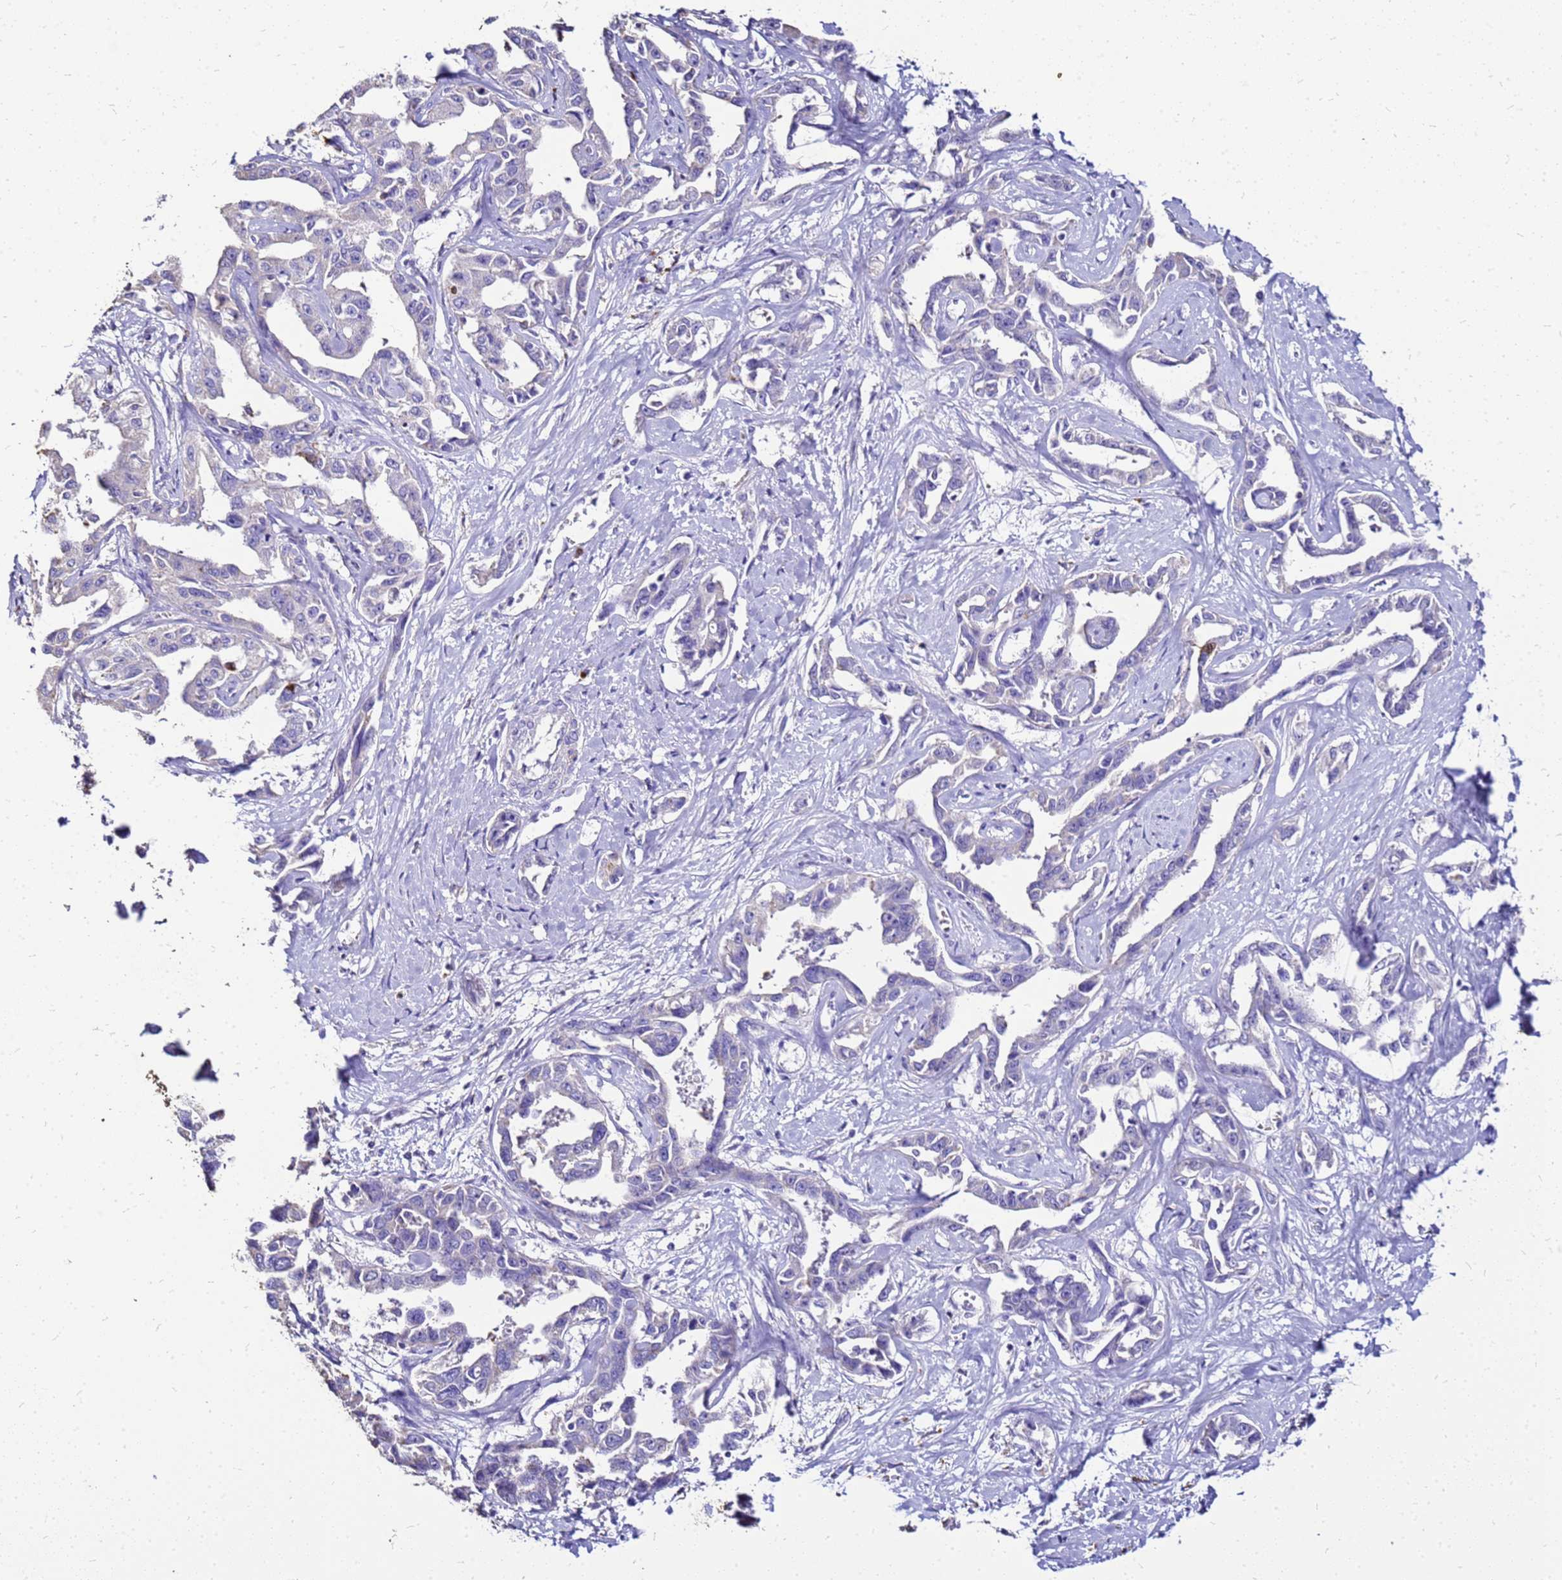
{"staining": {"intensity": "negative", "quantity": "none", "location": "none"}, "tissue": "liver cancer", "cell_type": "Tumor cells", "image_type": "cancer", "snomed": [{"axis": "morphology", "description": "Cholangiocarcinoma"}, {"axis": "topography", "description": "Liver"}], "caption": "A micrograph of human cholangiocarcinoma (liver) is negative for staining in tumor cells. Nuclei are stained in blue.", "gene": "S100A2", "patient": {"sex": "male", "age": 59}}